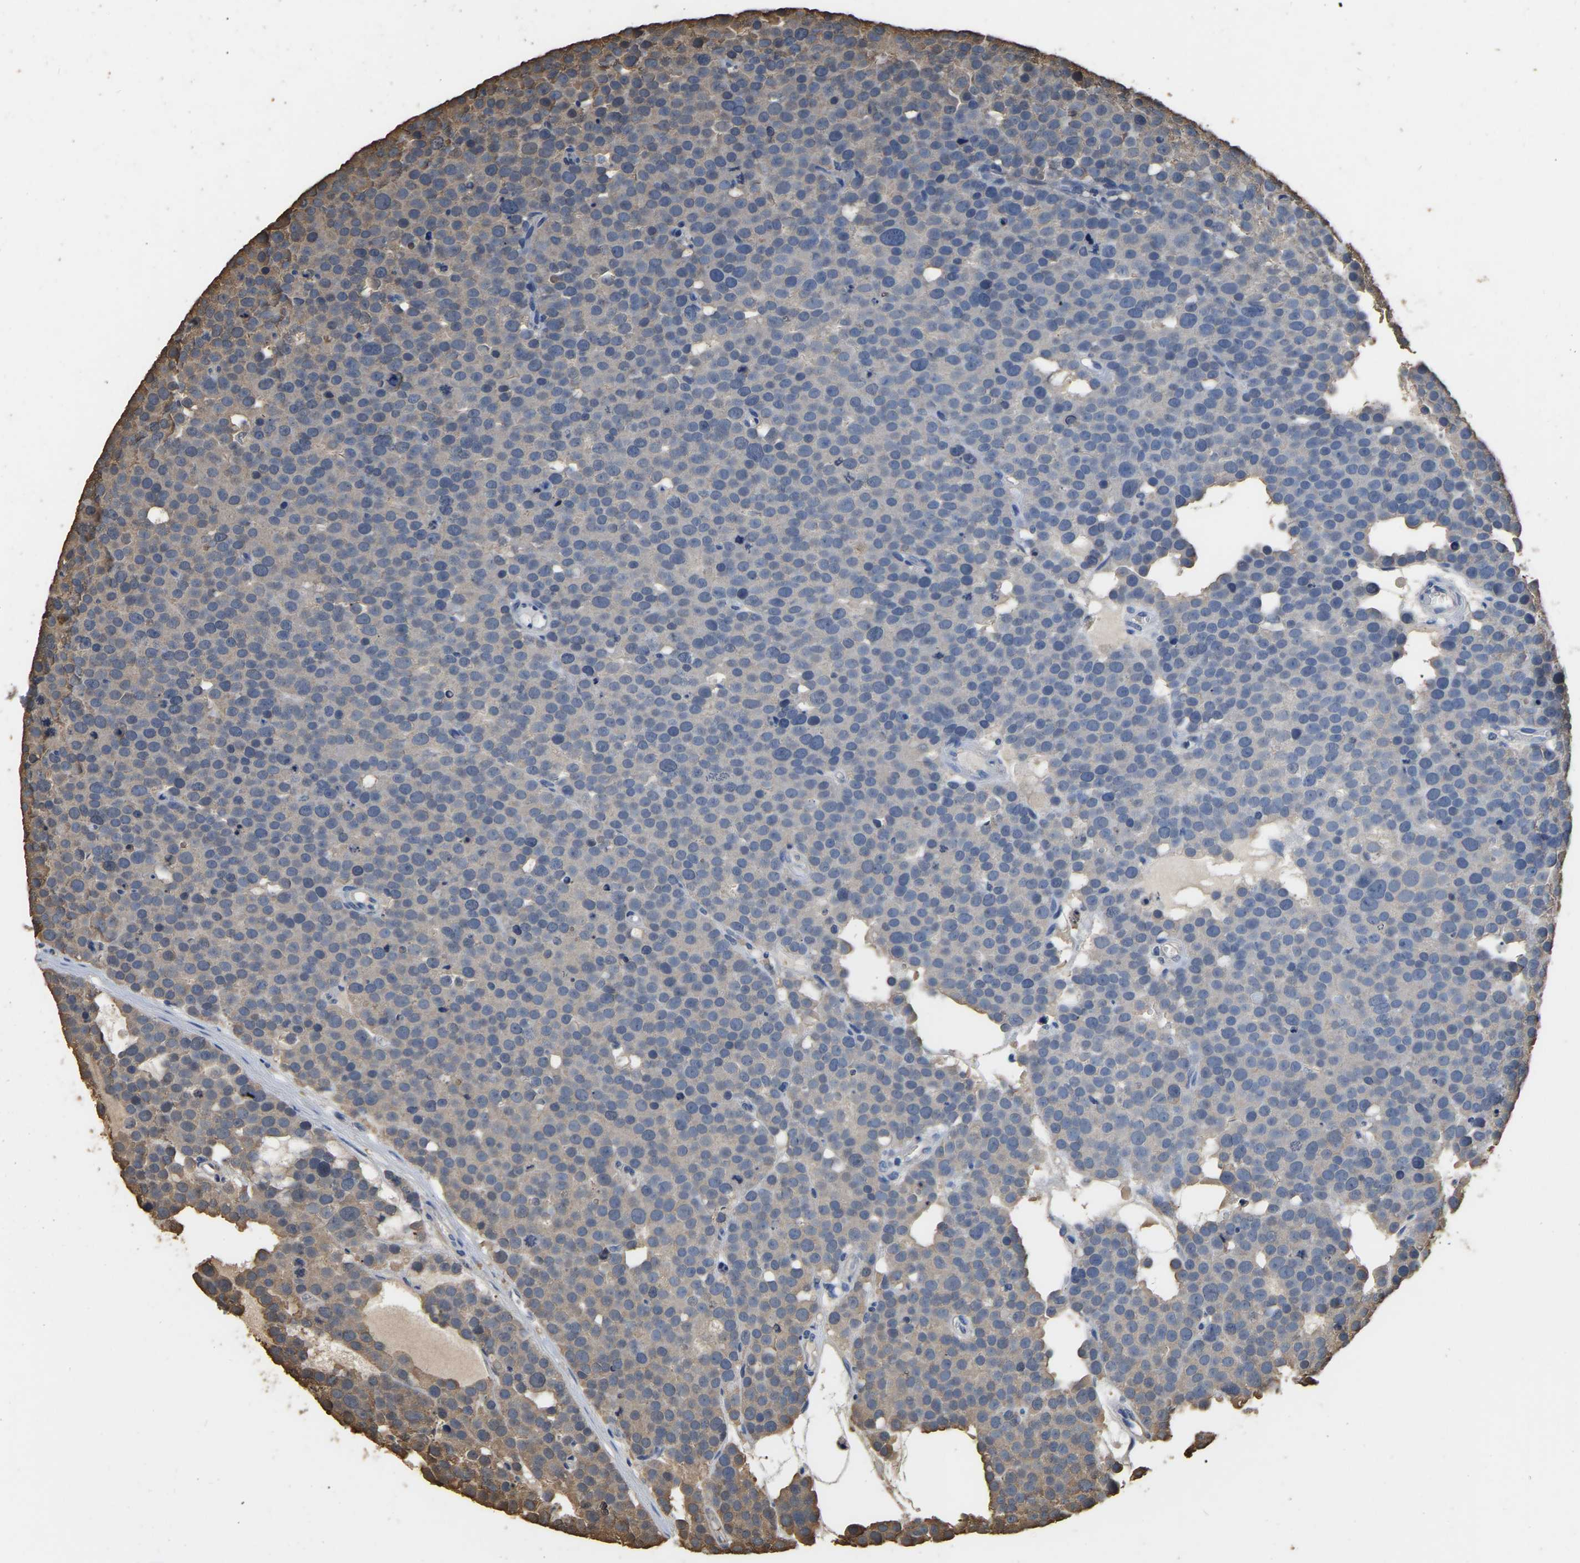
{"staining": {"intensity": "negative", "quantity": "none", "location": "none"}, "tissue": "testis cancer", "cell_type": "Tumor cells", "image_type": "cancer", "snomed": [{"axis": "morphology", "description": "Seminoma, NOS"}, {"axis": "topography", "description": "Testis"}], "caption": "An immunohistochemistry image of testis seminoma is shown. There is no staining in tumor cells of testis seminoma.", "gene": "LDHB", "patient": {"sex": "male", "age": 71}}